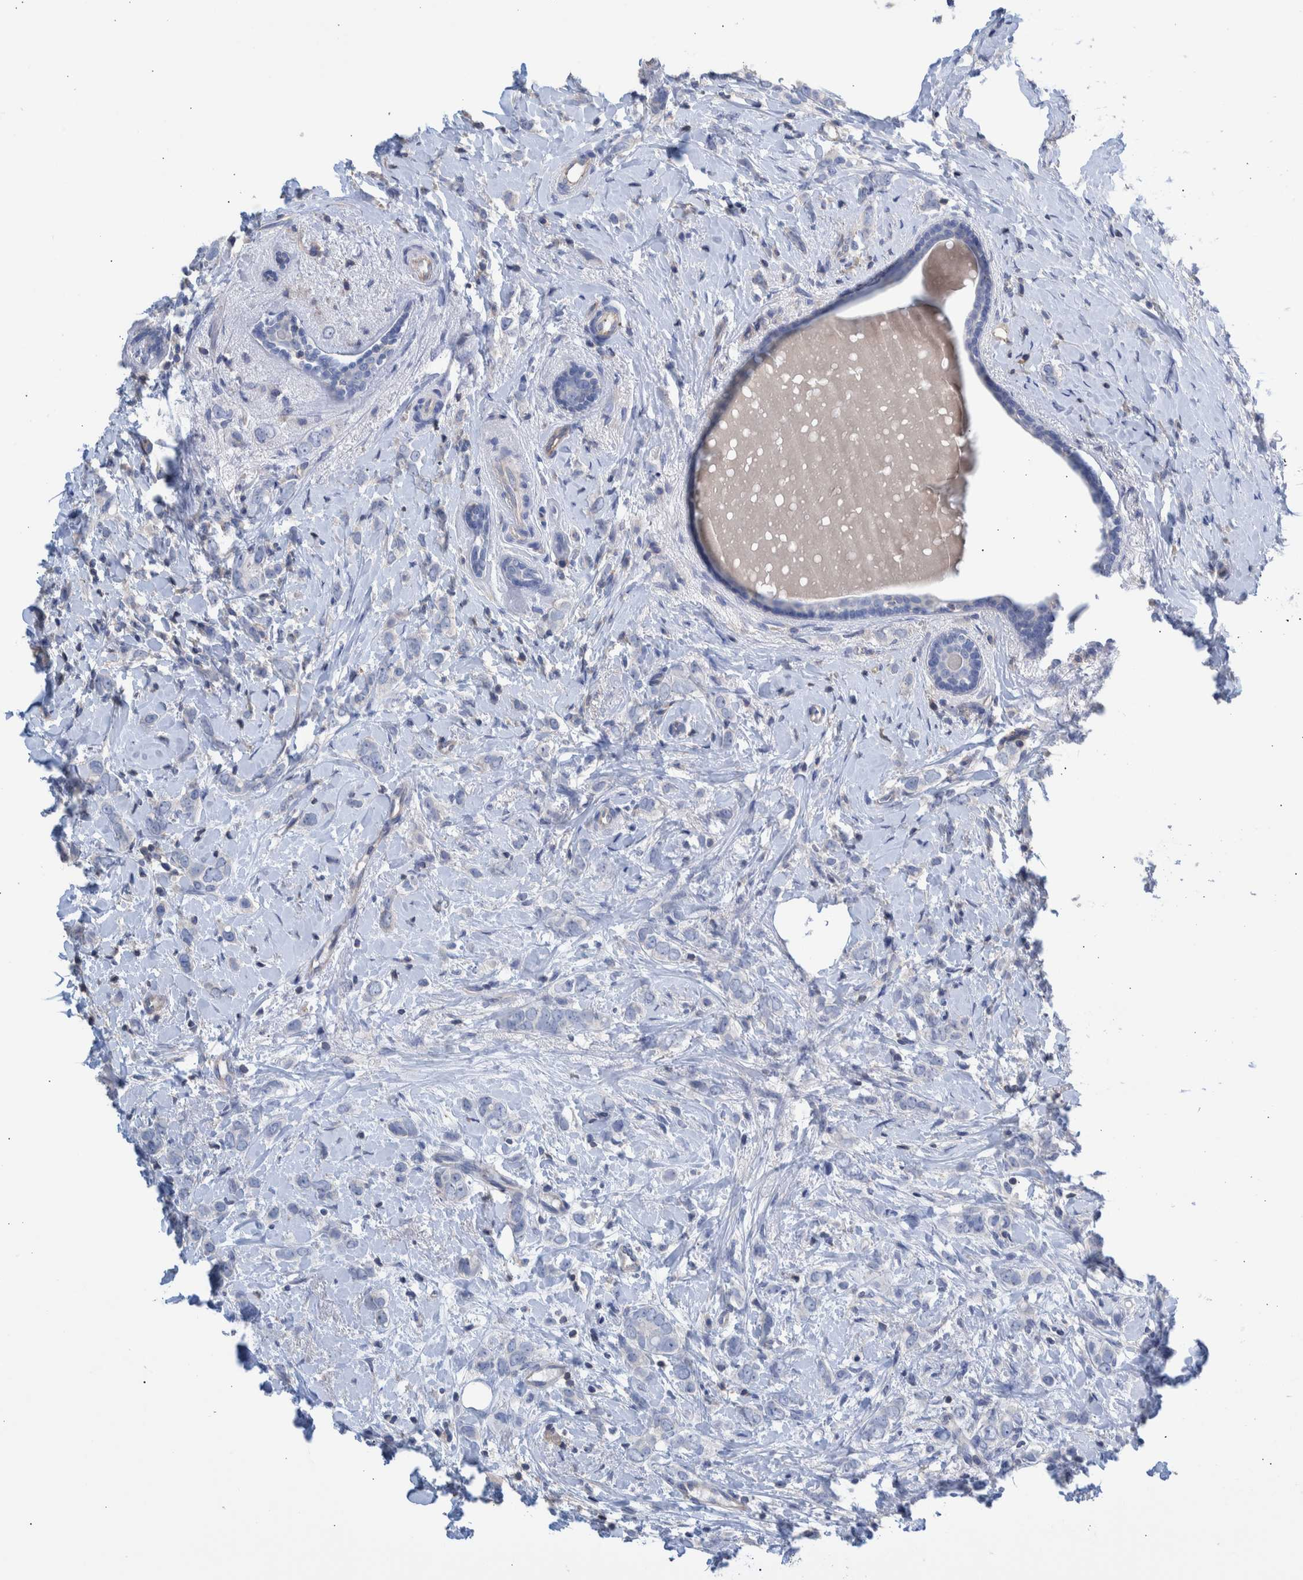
{"staining": {"intensity": "negative", "quantity": "none", "location": "none"}, "tissue": "breast cancer", "cell_type": "Tumor cells", "image_type": "cancer", "snomed": [{"axis": "morphology", "description": "Normal tissue, NOS"}, {"axis": "morphology", "description": "Lobular carcinoma"}, {"axis": "topography", "description": "Breast"}], "caption": "This is an IHC photomicrograph of human breast cancer. There is no expression in tumor cells.", "gene": "PPP3CC", "patient": {"sex": "female", "age": 47}}